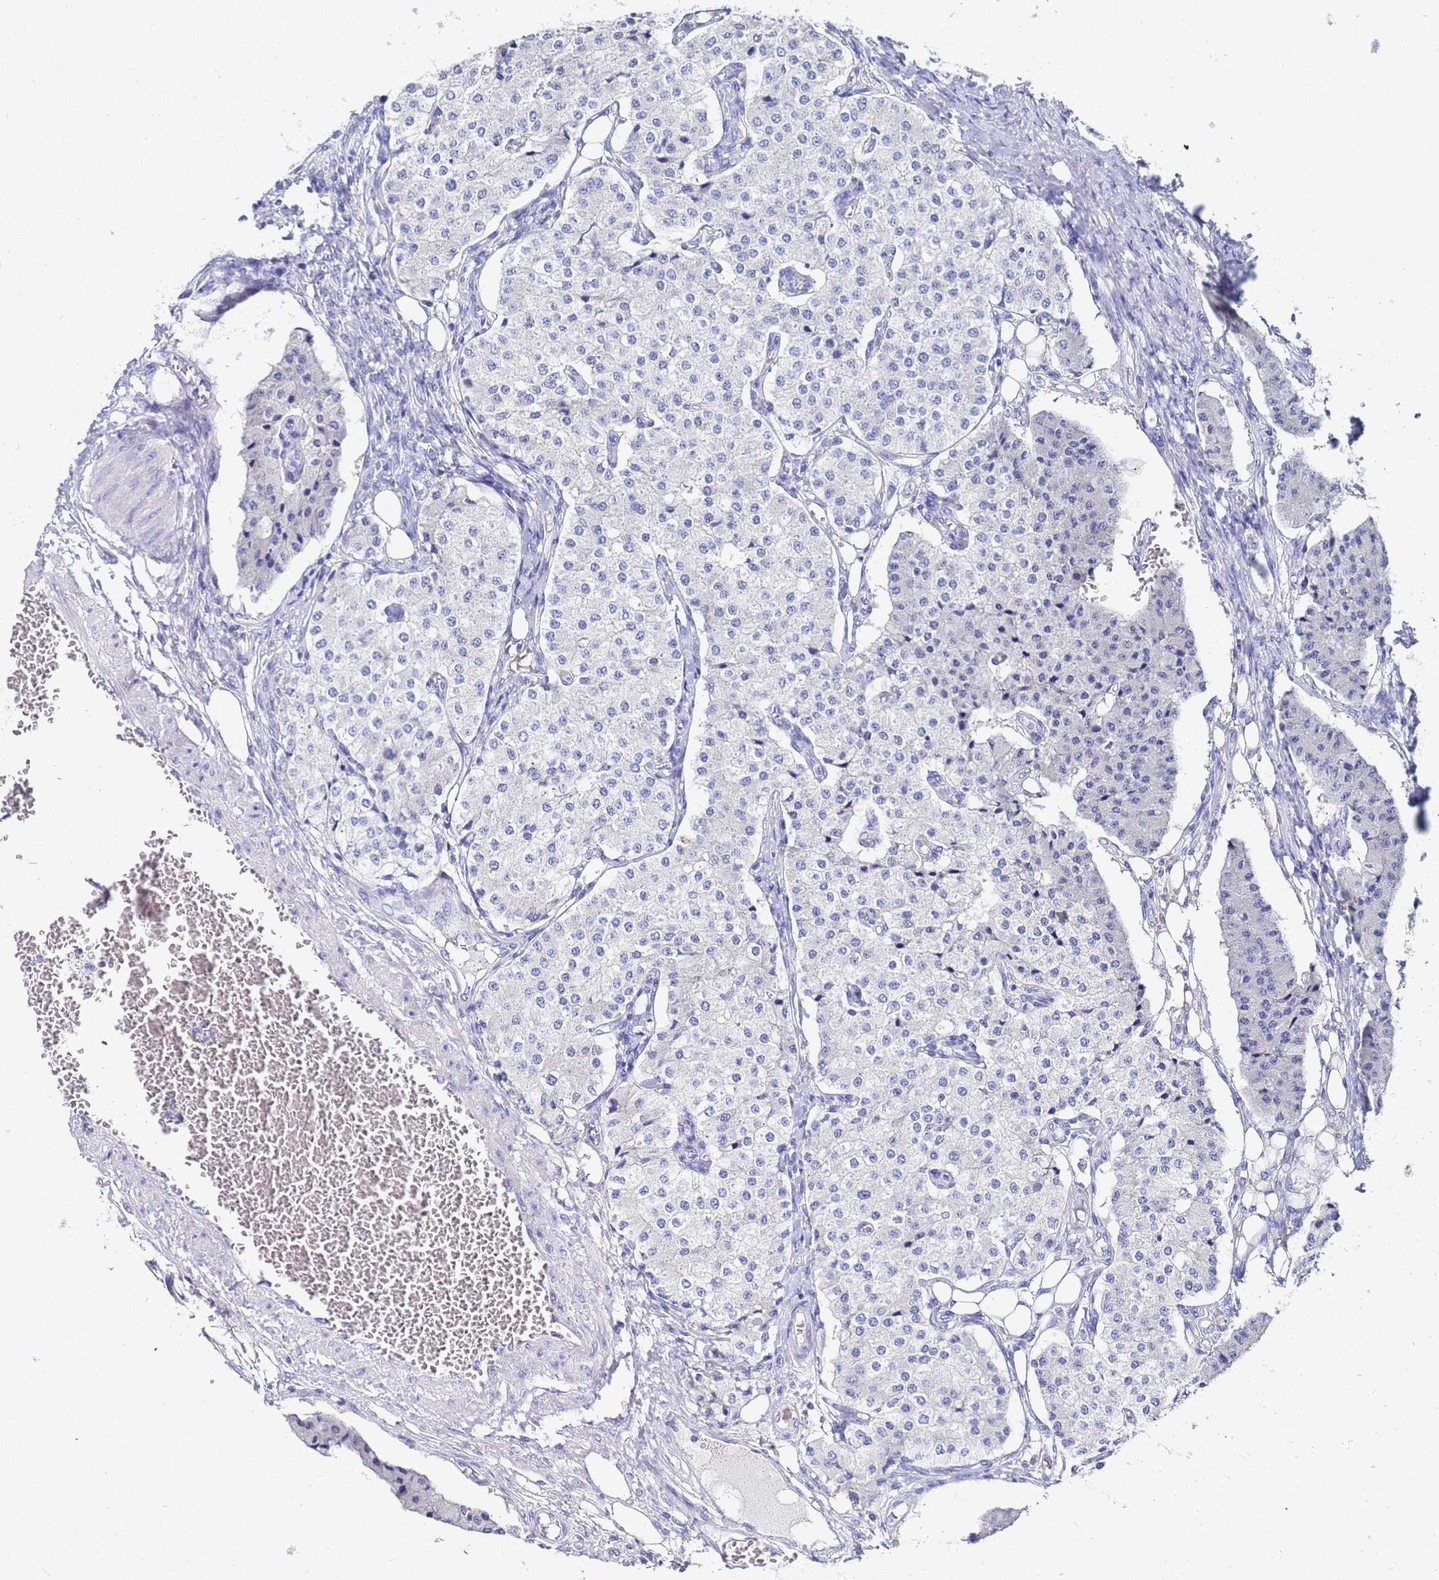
{"staining": {"intensity": "weak", "quantity": "<25%", "location": "cytoplasmic/membranous"}, "tissue": "carcinoid", "cell_type": "Tumor cells", "image_type": "cancer", "snomed": [{"axis": "morphology", "description": "Carcinoid, malignant, NOS"}, {"axis": "topography", "description": "Colon"}], "caption": "Immunohistochemistry of carcinoid (malignant) shows no positivity in tumor cells.", "gene": "C2orf72", "patient": {"sex": "female", "age": 52}}